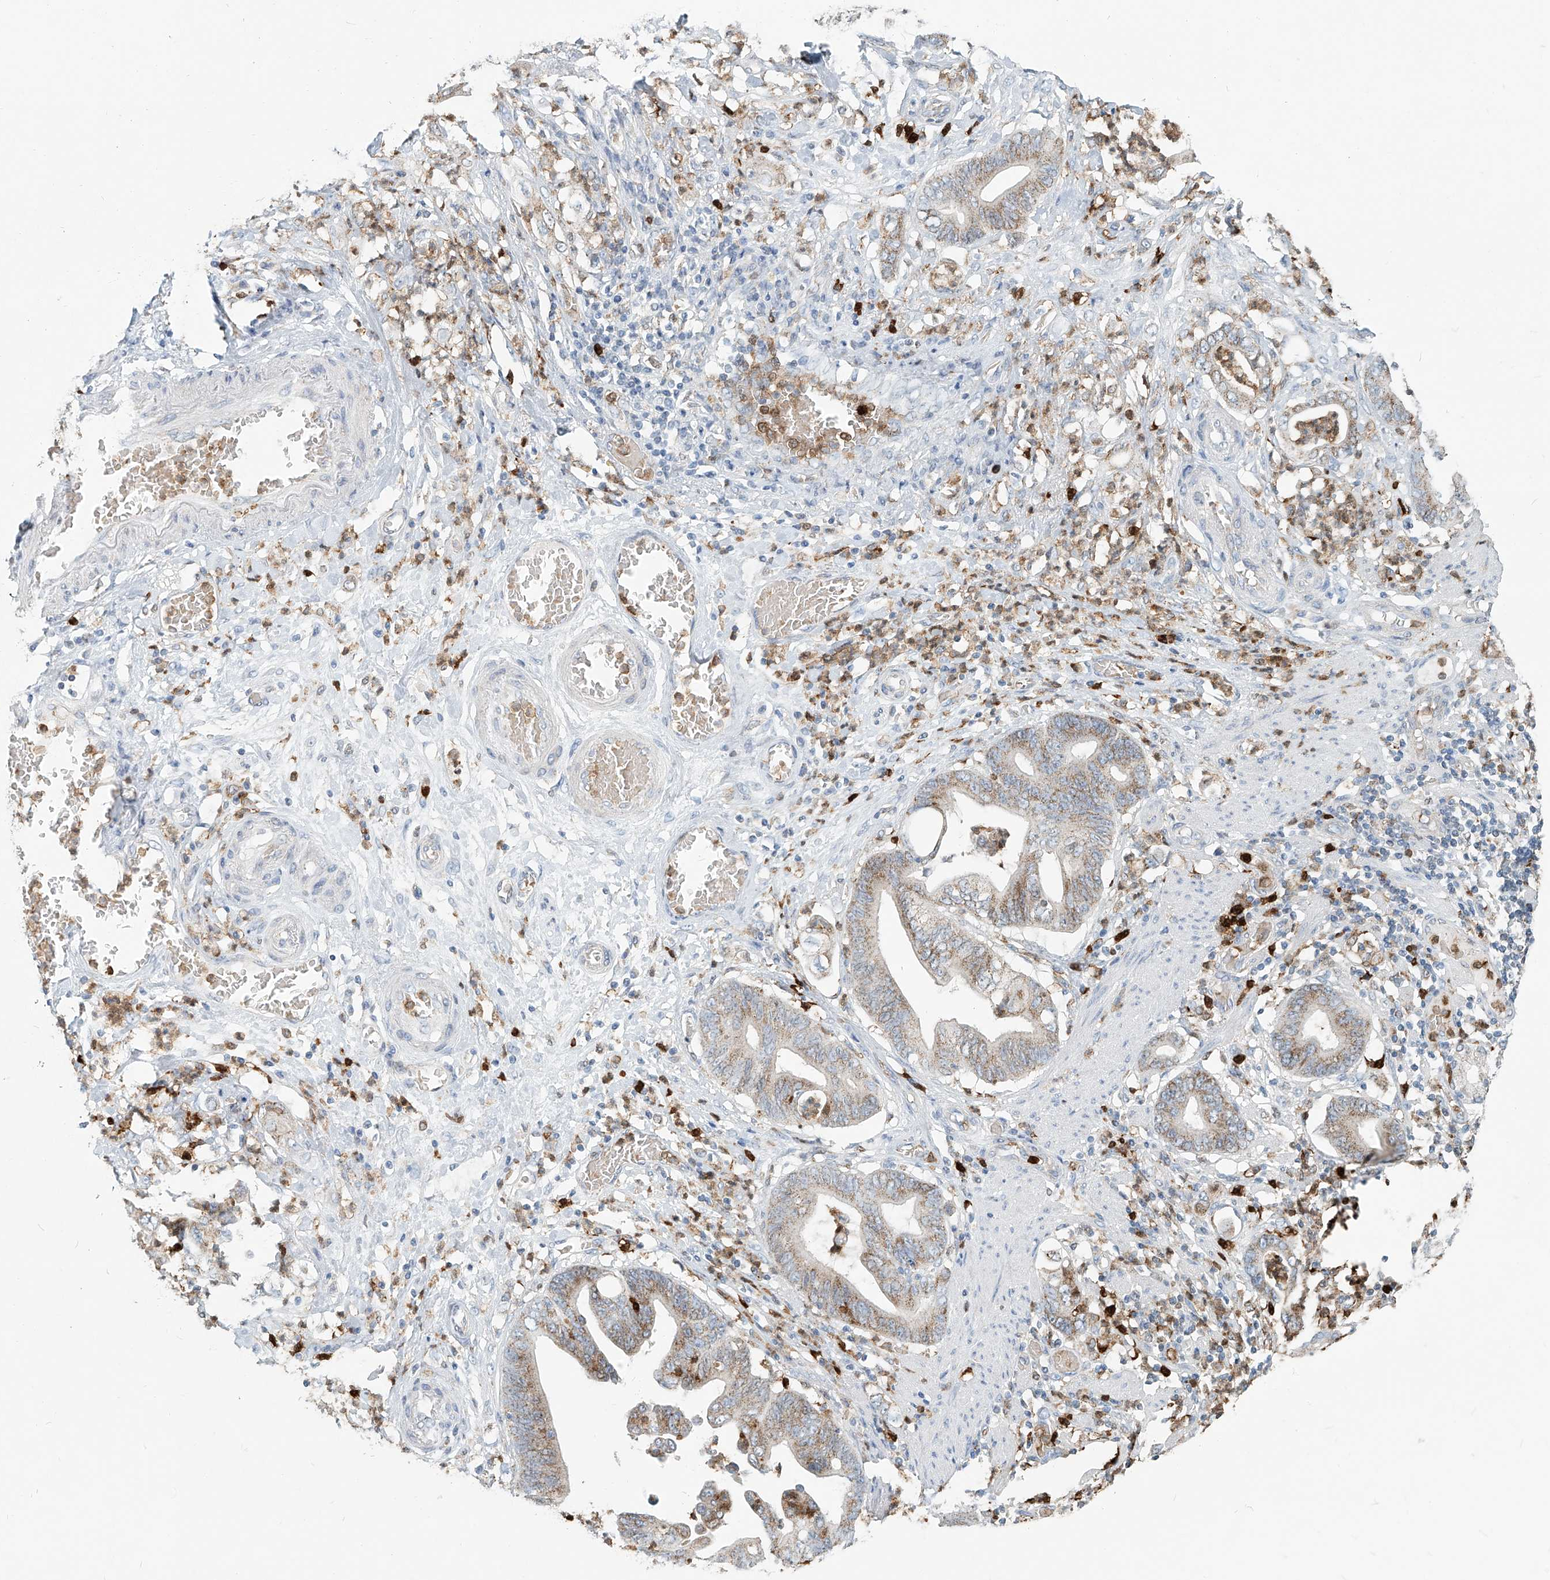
{"staining": {"intensity": "moderate", "quantity": ">75%", "location": "cytoplasmic/membranous"}, "tissue": "stomach cancer", "cell_type": "Tumor cells", "image_type": "cancer", "snomed": [{"axis": "morphology", "description": "Adenocarcinoma, NOS"}, {"axis": "topography", "description": "Stomach"}], "caption": "Immunohistochemical staining of human adenocarcinoma (stomach) exhibits medium levels of moderate cytoplasmic/membranous expression in about >75% of tumor cells.", "gene": "PTPRA", "patient": {"sex": "female", "age": 73}}